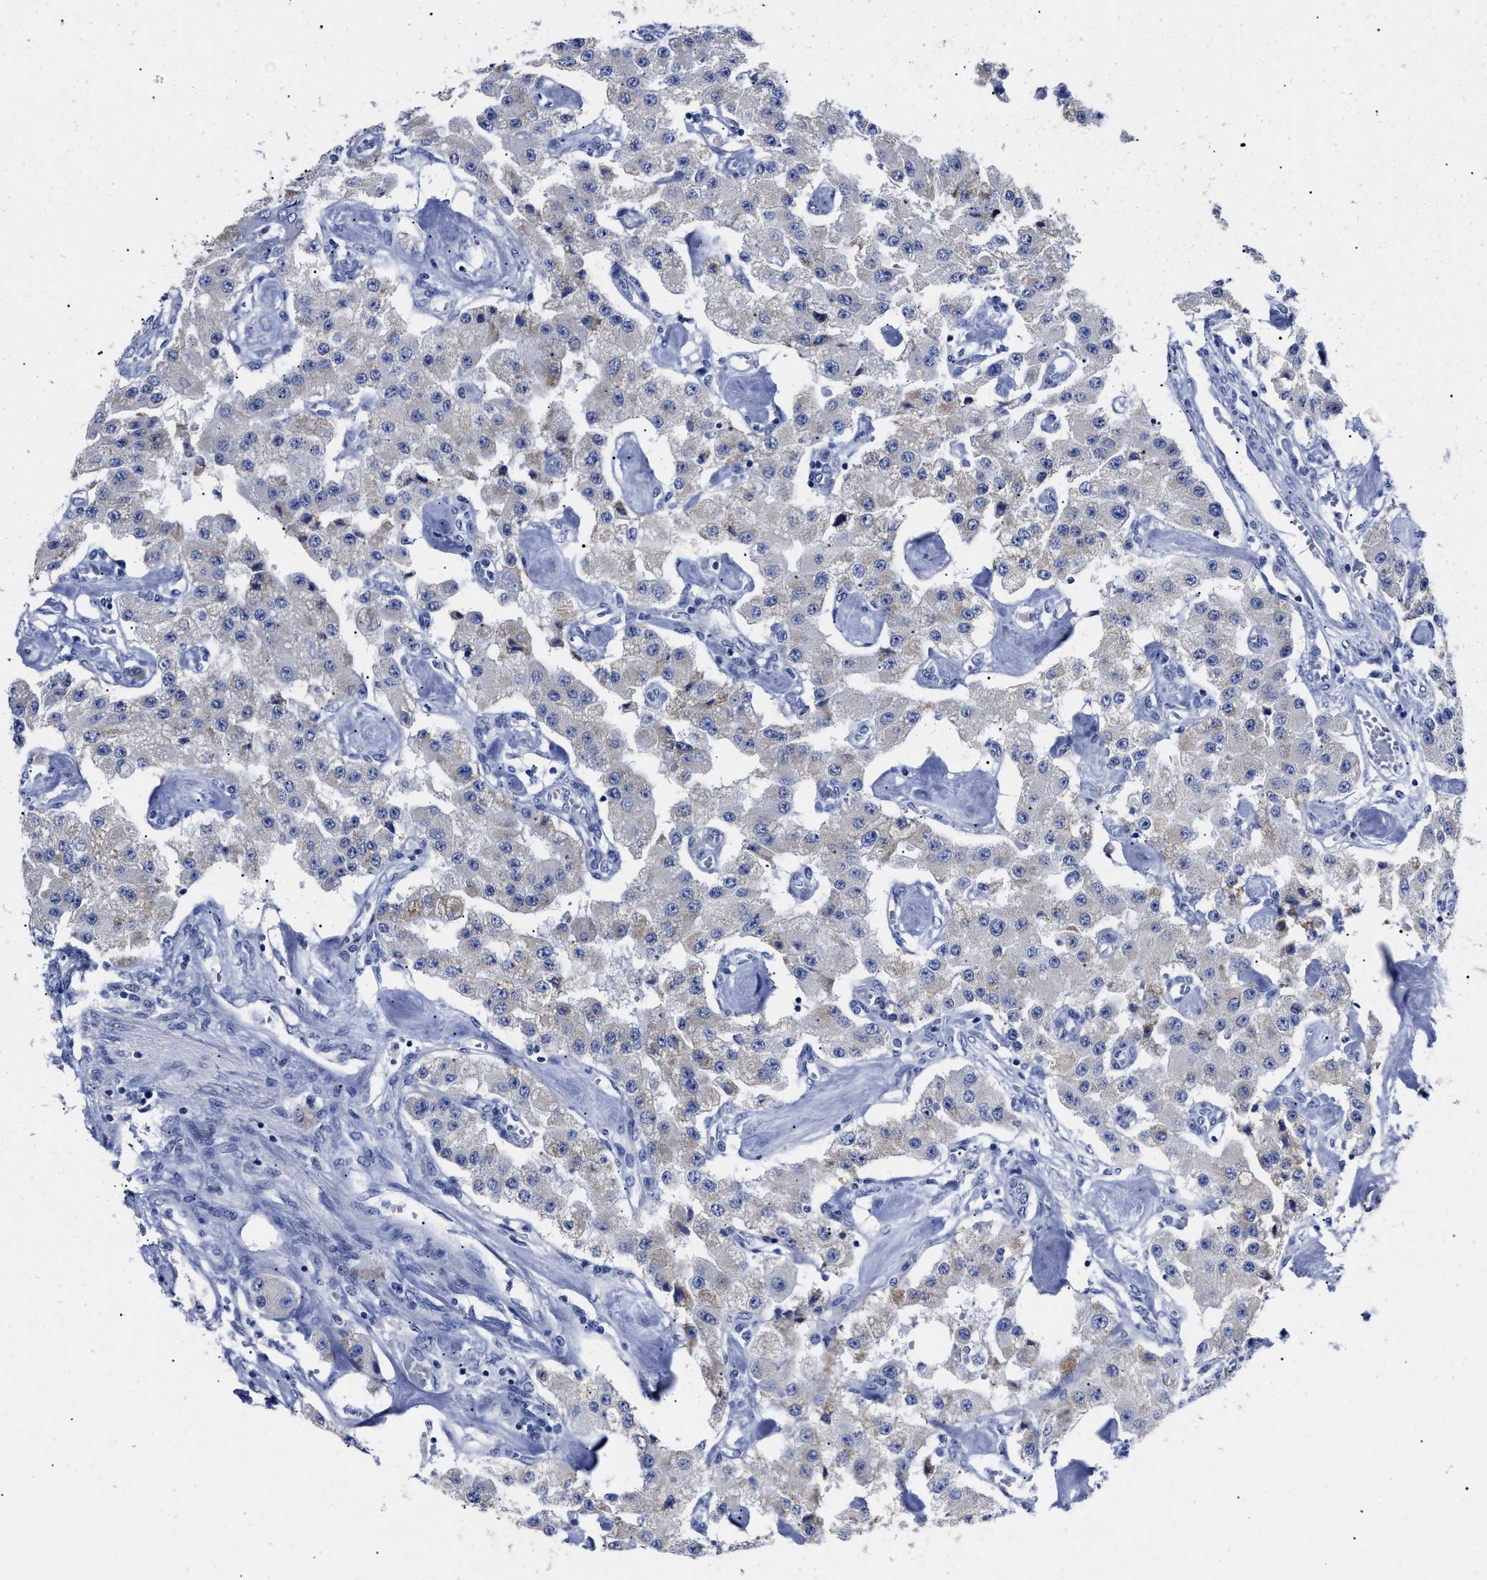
{"staining": {"intensity": "negative", "quantity": "none", "location": "none"}, "tissue": "carcinoid", "cell_type": "Tumor cells", "image_type": "cancer", "snomed": [{"axis": "morphology", "description": "Carcinoid, malignant, NOS"}, {"axis": "topography", "description": "Pancreas"}], "caption": "High magnification brightfield microscopy of carcinoid (malignant) stained with DAB (brown) and counterstained with hematoxylin (blue): tumor cells show no significant expression.", "gene": "ALPG", "patient": {"sex": "male", "age": 41}}